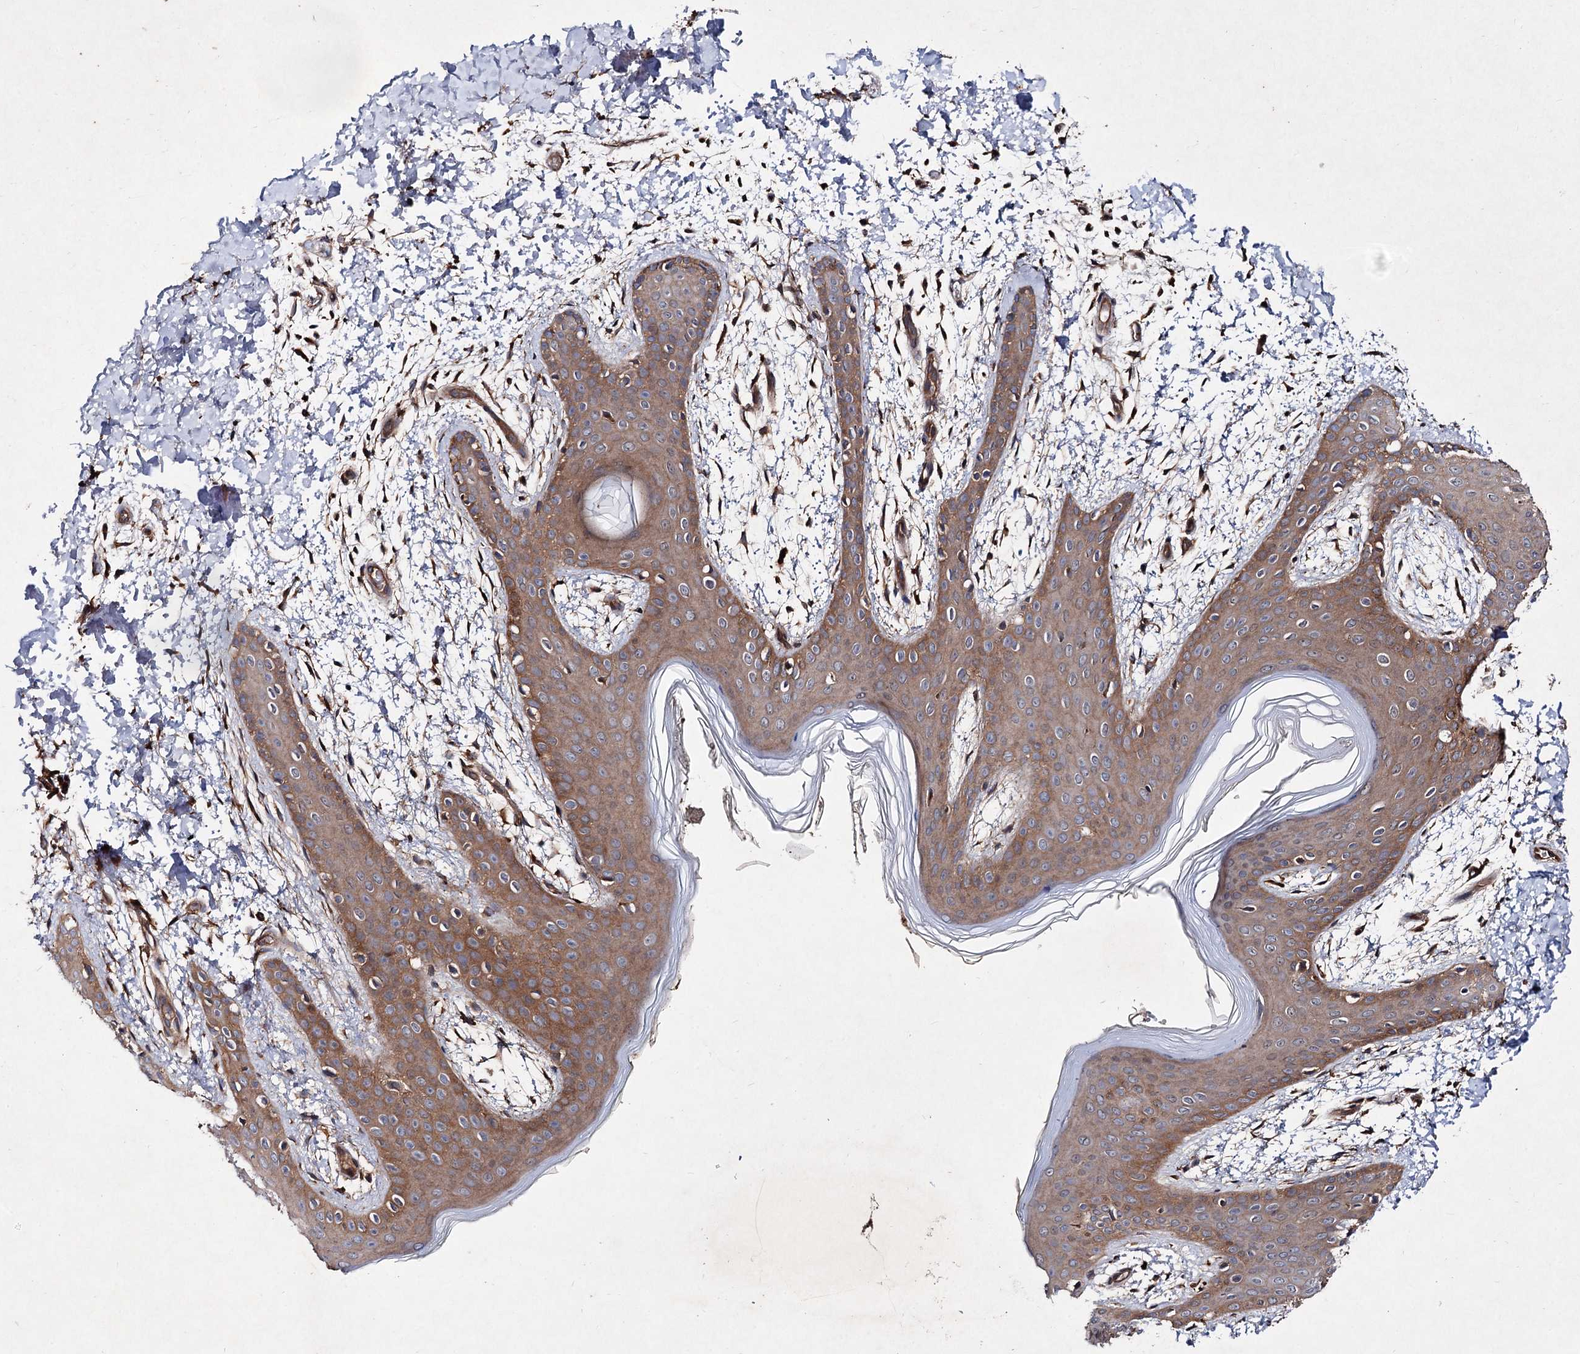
{"staining": {"intensity": "moderate", "quantity": ">75%", "location": "cytoplasmic/membranous"}, "tissue": "skin", "cell_type": "Fibroblasts", "image_type": "normal", "snomed": [{"axis": "morphology", "description": "Normal tissue, NOS"}, {"axis": "topography", "description": "Skin"}], "caption": "Protein staining of unremarkable skin shows moderate cytoplasmic/membranous positivity in about >75% of fibroblasts. The protein is shown in brown color, while the nuclei are stained blue.", "gene": "VPS29", "patient": {"sex": "male", "age": 36}}